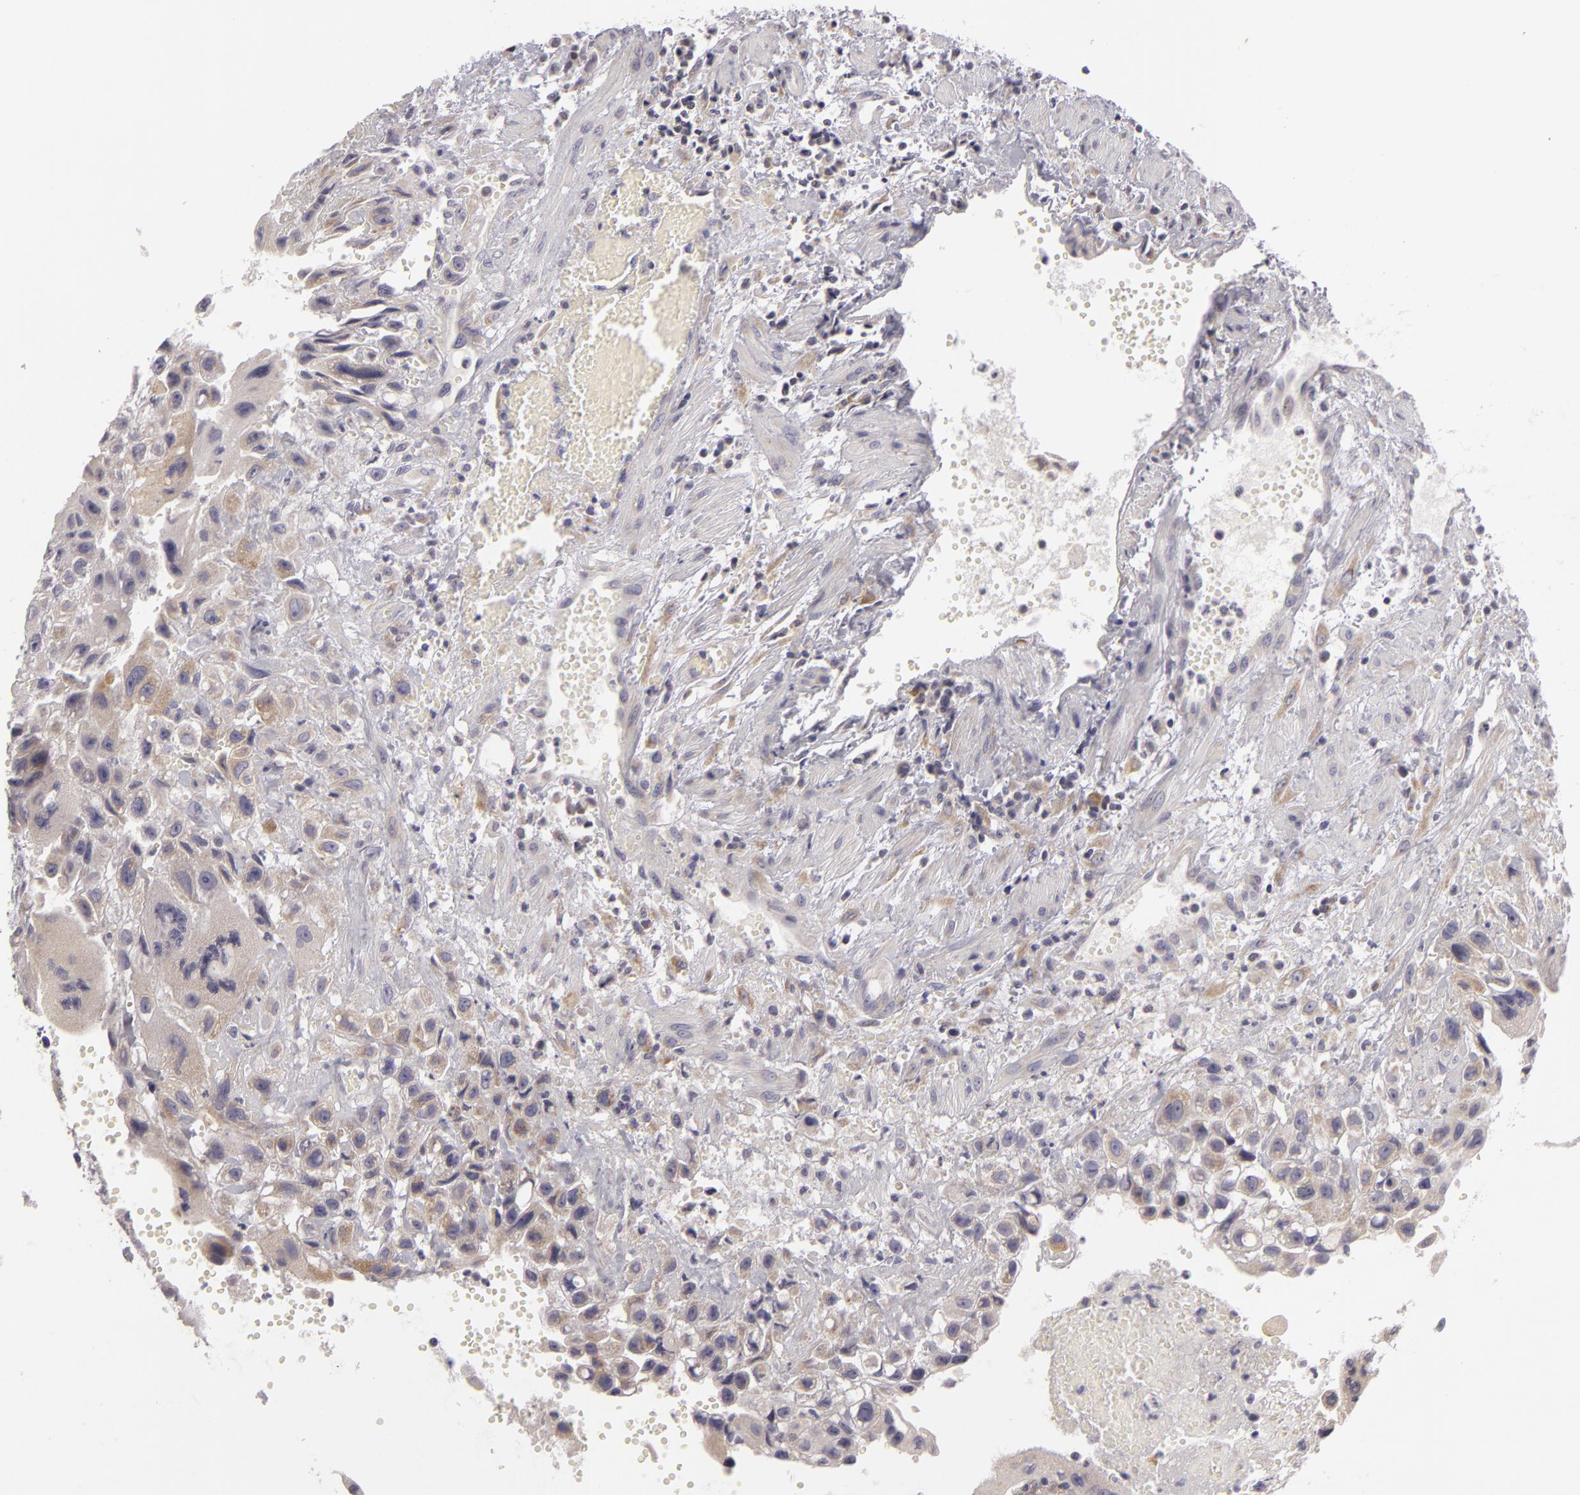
{"staining": {"intensity": "weak", "quantity": "25%-75%", "location": "cytoplasmic/membranous"}, "tissue": "placenta", "cell_type": "Decidual cells", "image_type": "normal", "snomed": [{"axis": "morphology", "description": "Normal tissue, NOS"}, {"axis": "topography", "description": "Placenta"}], "caption": "Placenta was stained to show a protein in brown. There is low levels of weak cytoplasmic/membranous staining in about 25%-75% of decidual cells. The staining was performed using DAB (3,3'-diaminobenzidine) to visualize the protein expression in brown, while the nuclei were stained in blue with hematoxylin (Magnification: 20x).", "gene": "ATP2B3", "patient": {"sex": "female", "age": 34}}